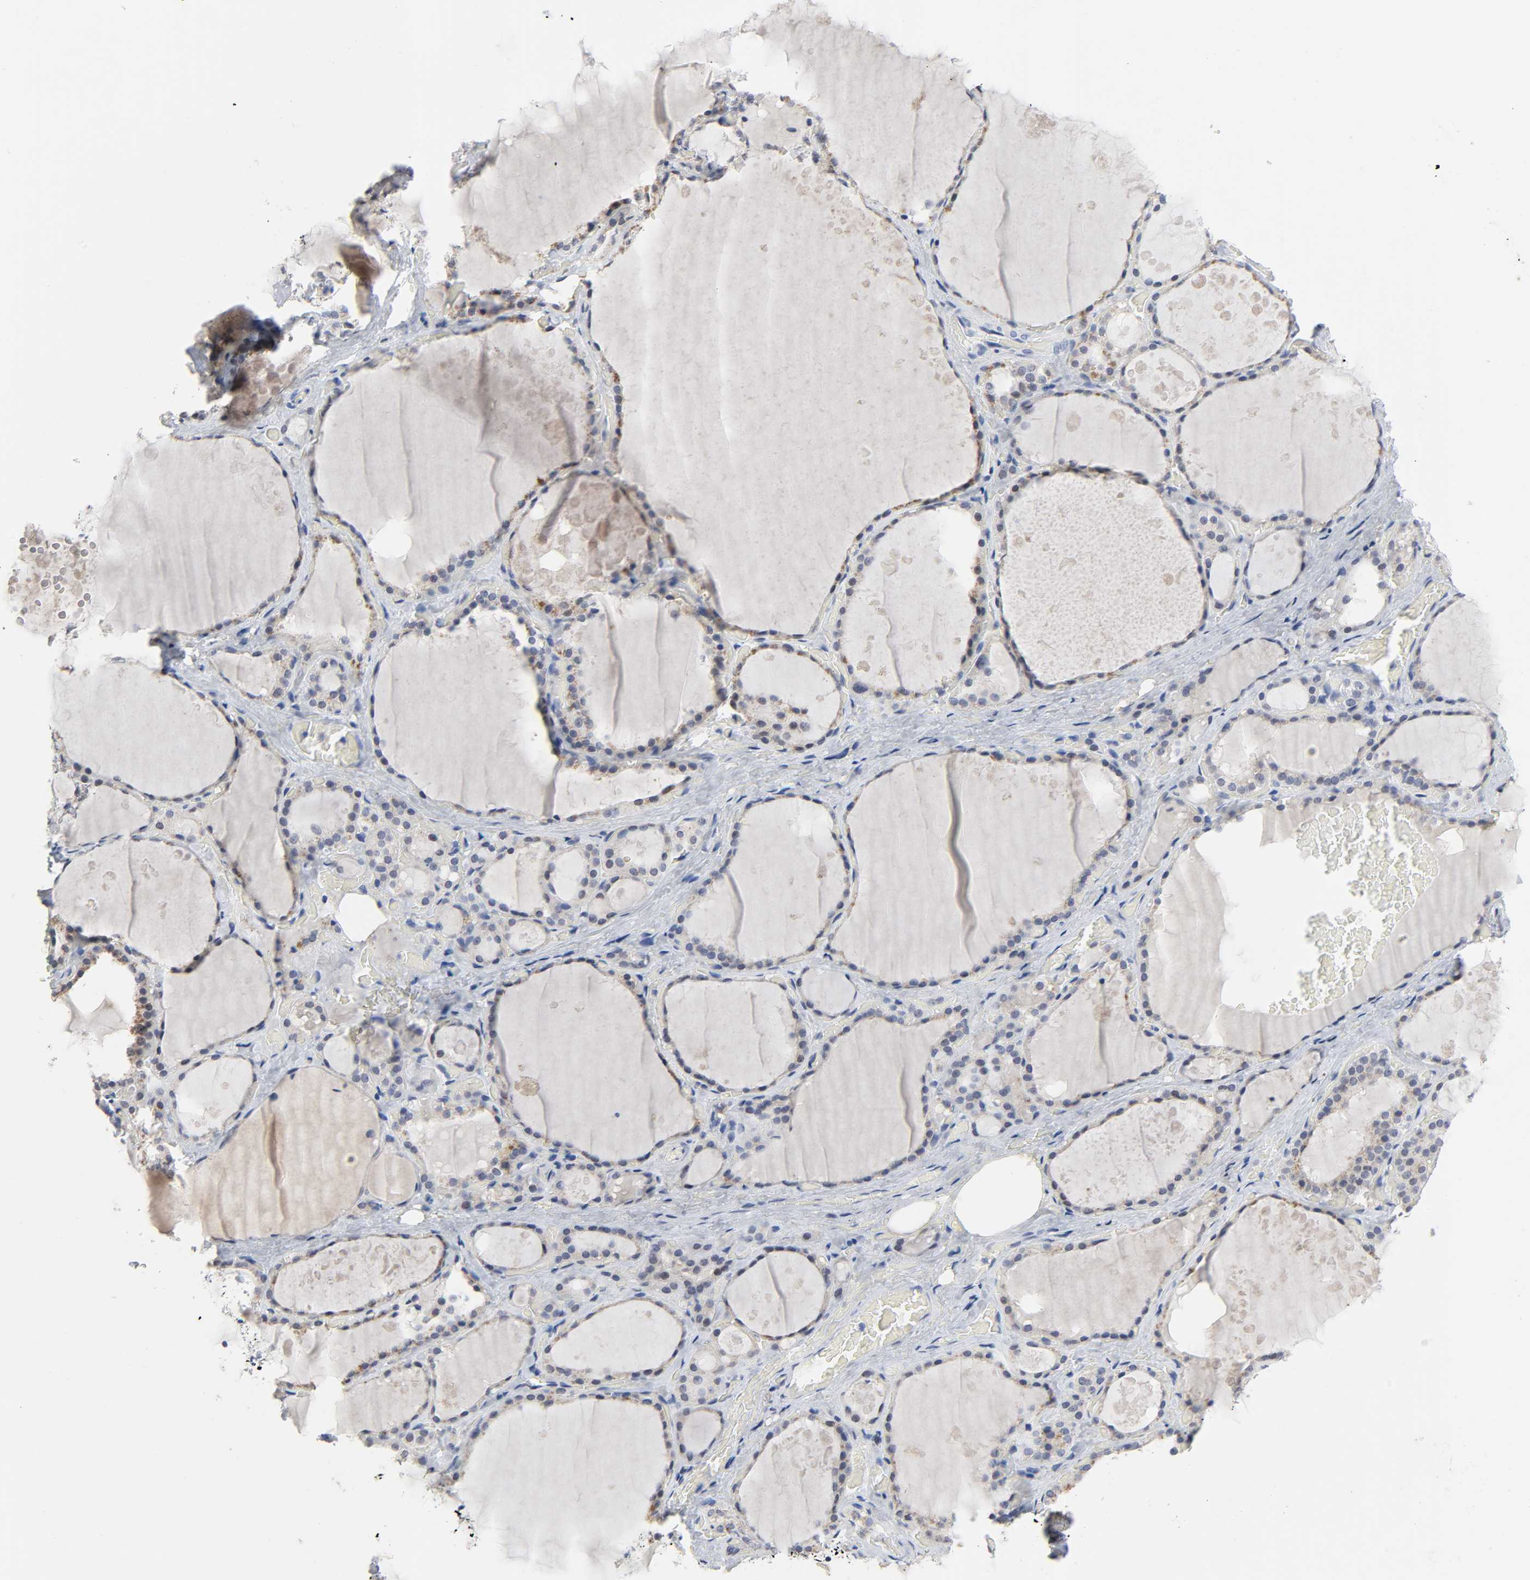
{"staining": {"intensity": "weak", "quantity": "<25%", "location": "nuclear"}, "tissue": "thyroid gland", "cell_type": "Glandular cells", "image_type": "normal", "snomed": [{"axis": "morphology", "description": "Normal tissue, NOS"}, {"axis": "topography", "description": "Thyroid gland"}], "caption": "Immunohistochemical staining of unremarkable thyroid gland exhibits no significant expression in glandular cells. The staining was performed using DAB (3,3'-diaminobenzidine) to visualize the protein expression in brown, while the nuclei were stained in blue with hematoxylin (Magnification: 20x).", "gene": "WEE1", "patient": {"sex": "male", "age": 61}}